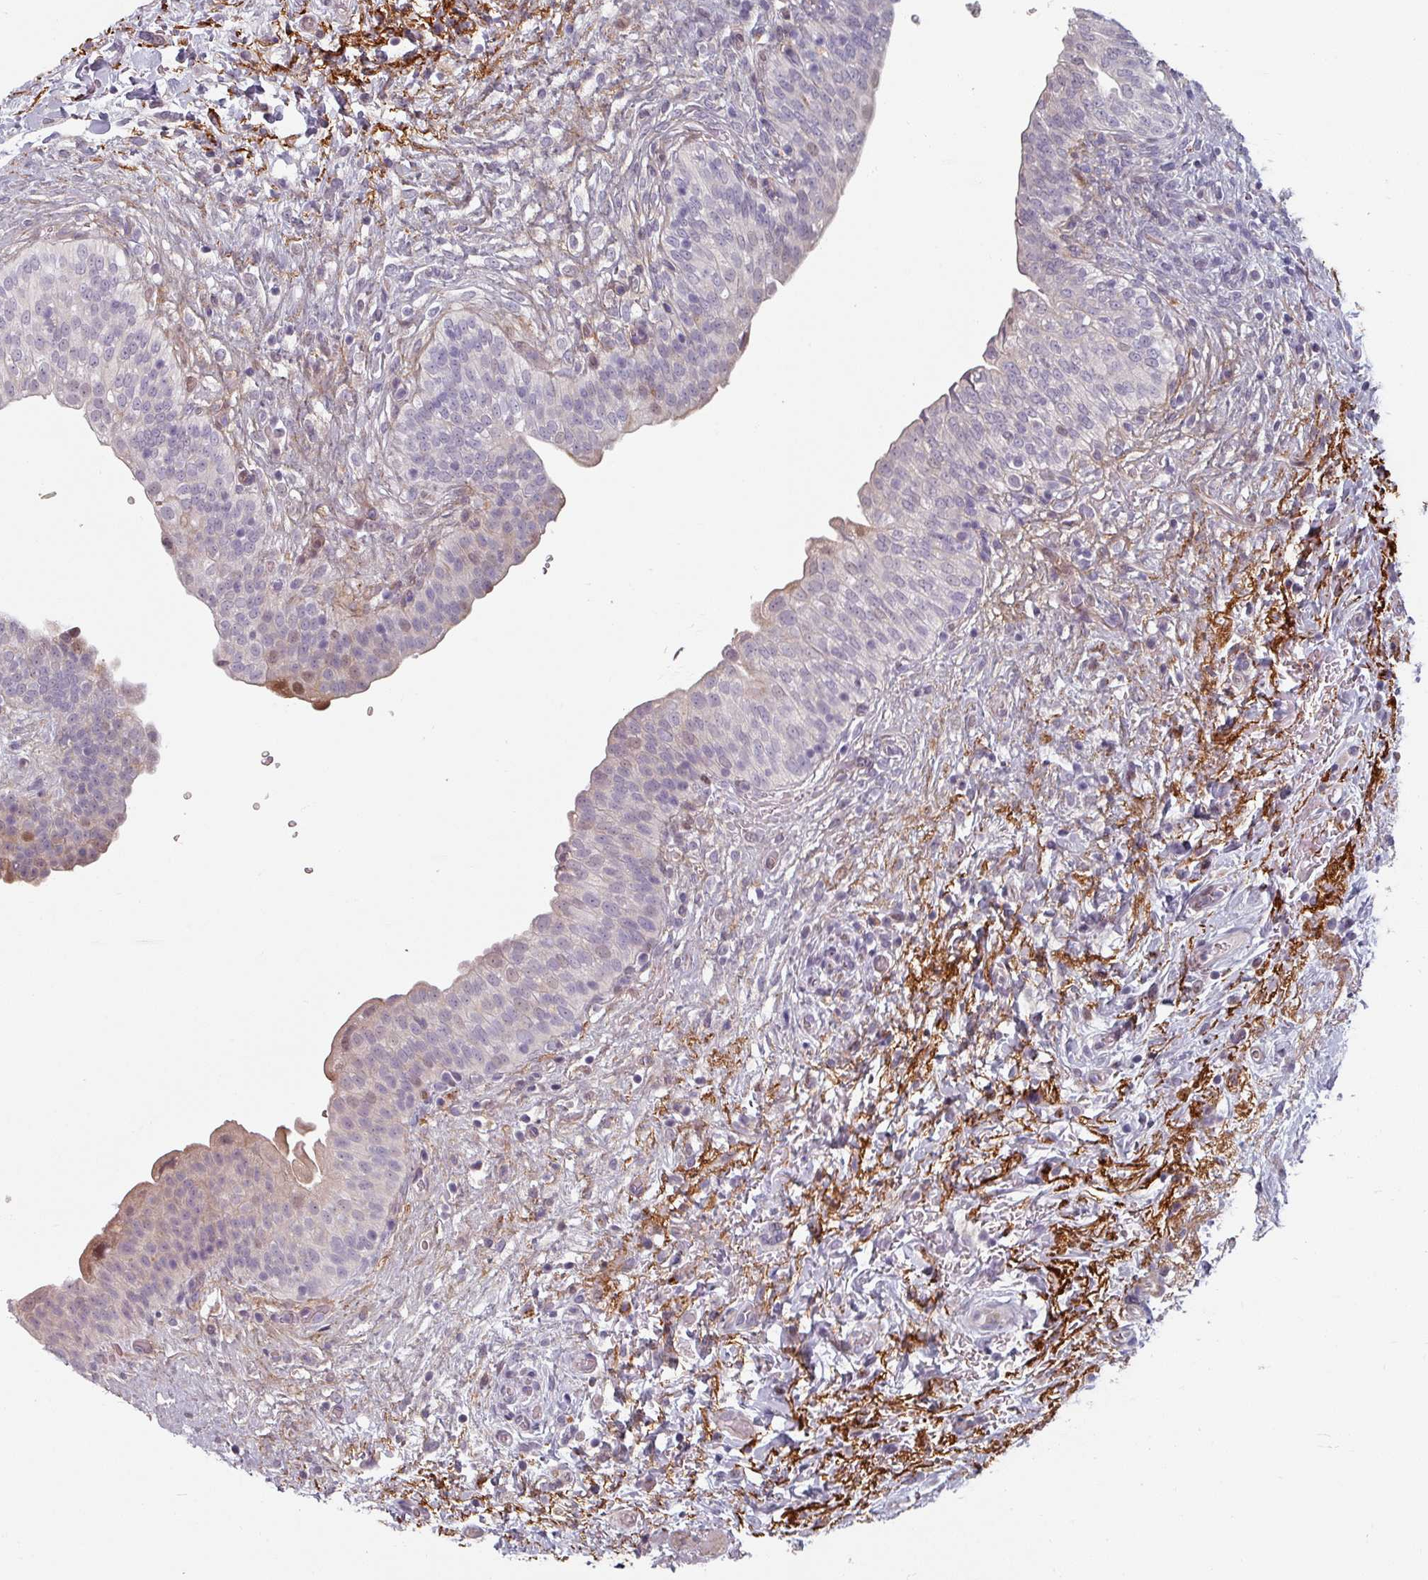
{"staining": {"intensity": "moderate", "quantity": "<25%", "location": "nuclear"}, "tissue": "urinary bladder", "cell_type": "Urothelial cells", "image_type": "normal", "snomed": [{"axis": "morphology", "description": "Normal tissue, NOS"}, {"axis": "topography", "description": "Urinary bladder"}], "caption": "IHC histopathology image of benign human urinary bladder stained for a protein (brown), which shows low levels of moderate nuclear positivity in about <25% of urothelial cells.", "gene": "CYB5RL", "patient": {"sex": "male", "age": 69}}